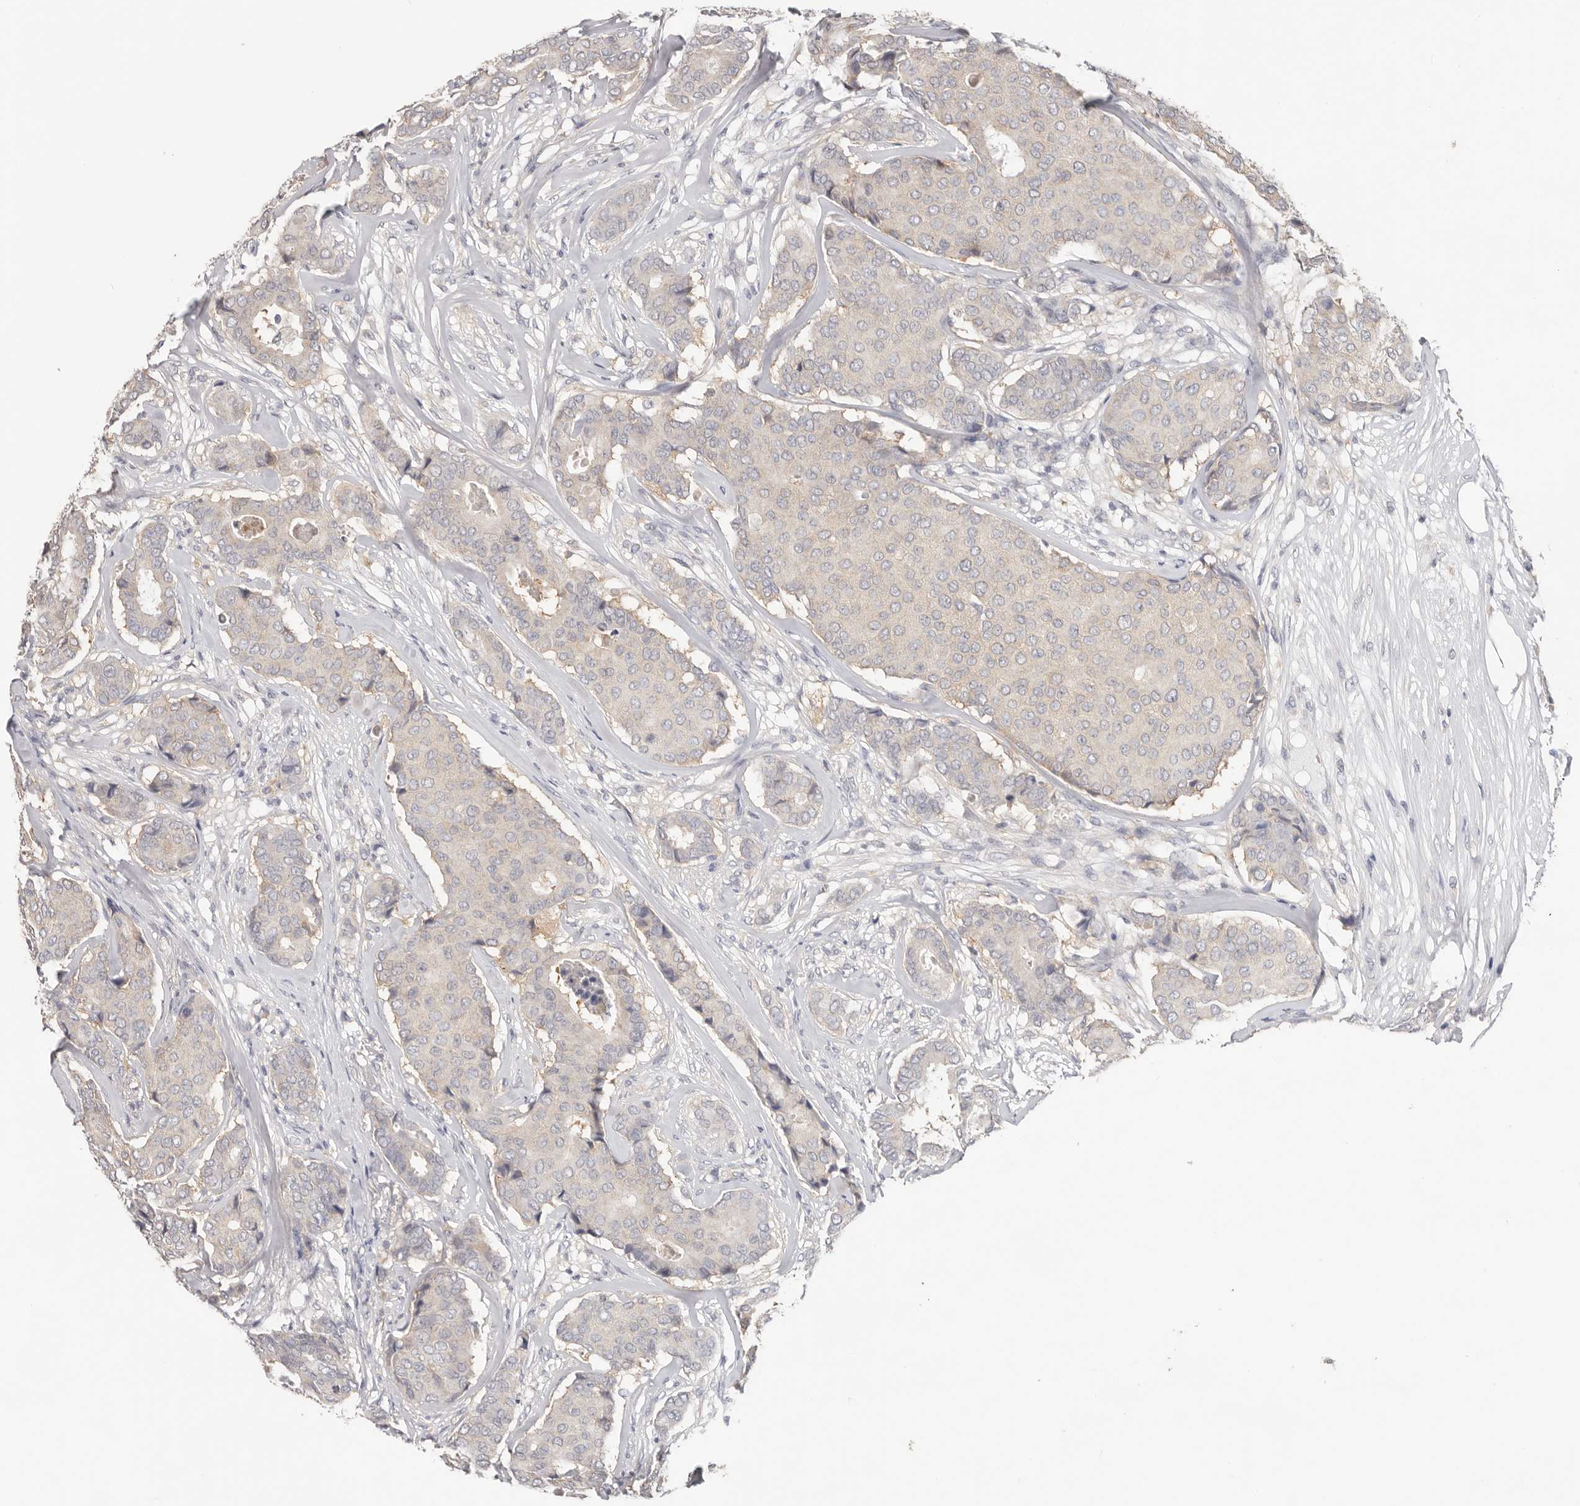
{"staining": {"intensity": "negative", "quantity": "none", "location": "none"}, "tissue": "breast cancer", "cell_type": "Tumor cells", "image_type": "cancer", "snomed": [{"axis": "morphology", "description": "Duct carcinoma"}, {"axis": "topography", "description": "Breast"}], "caption": "DAB (3,3'-diaminobenzidine) immunohistochemical staining of human breast cancer (infiltrating ductal carcinoma) demonstrates no significant expression in tumor cells. (Brightfield microscopy of DAB immunohistochemistry at high magnification).", "gene": "WDR77", "patient": {"sex": "female", "age": 75}}